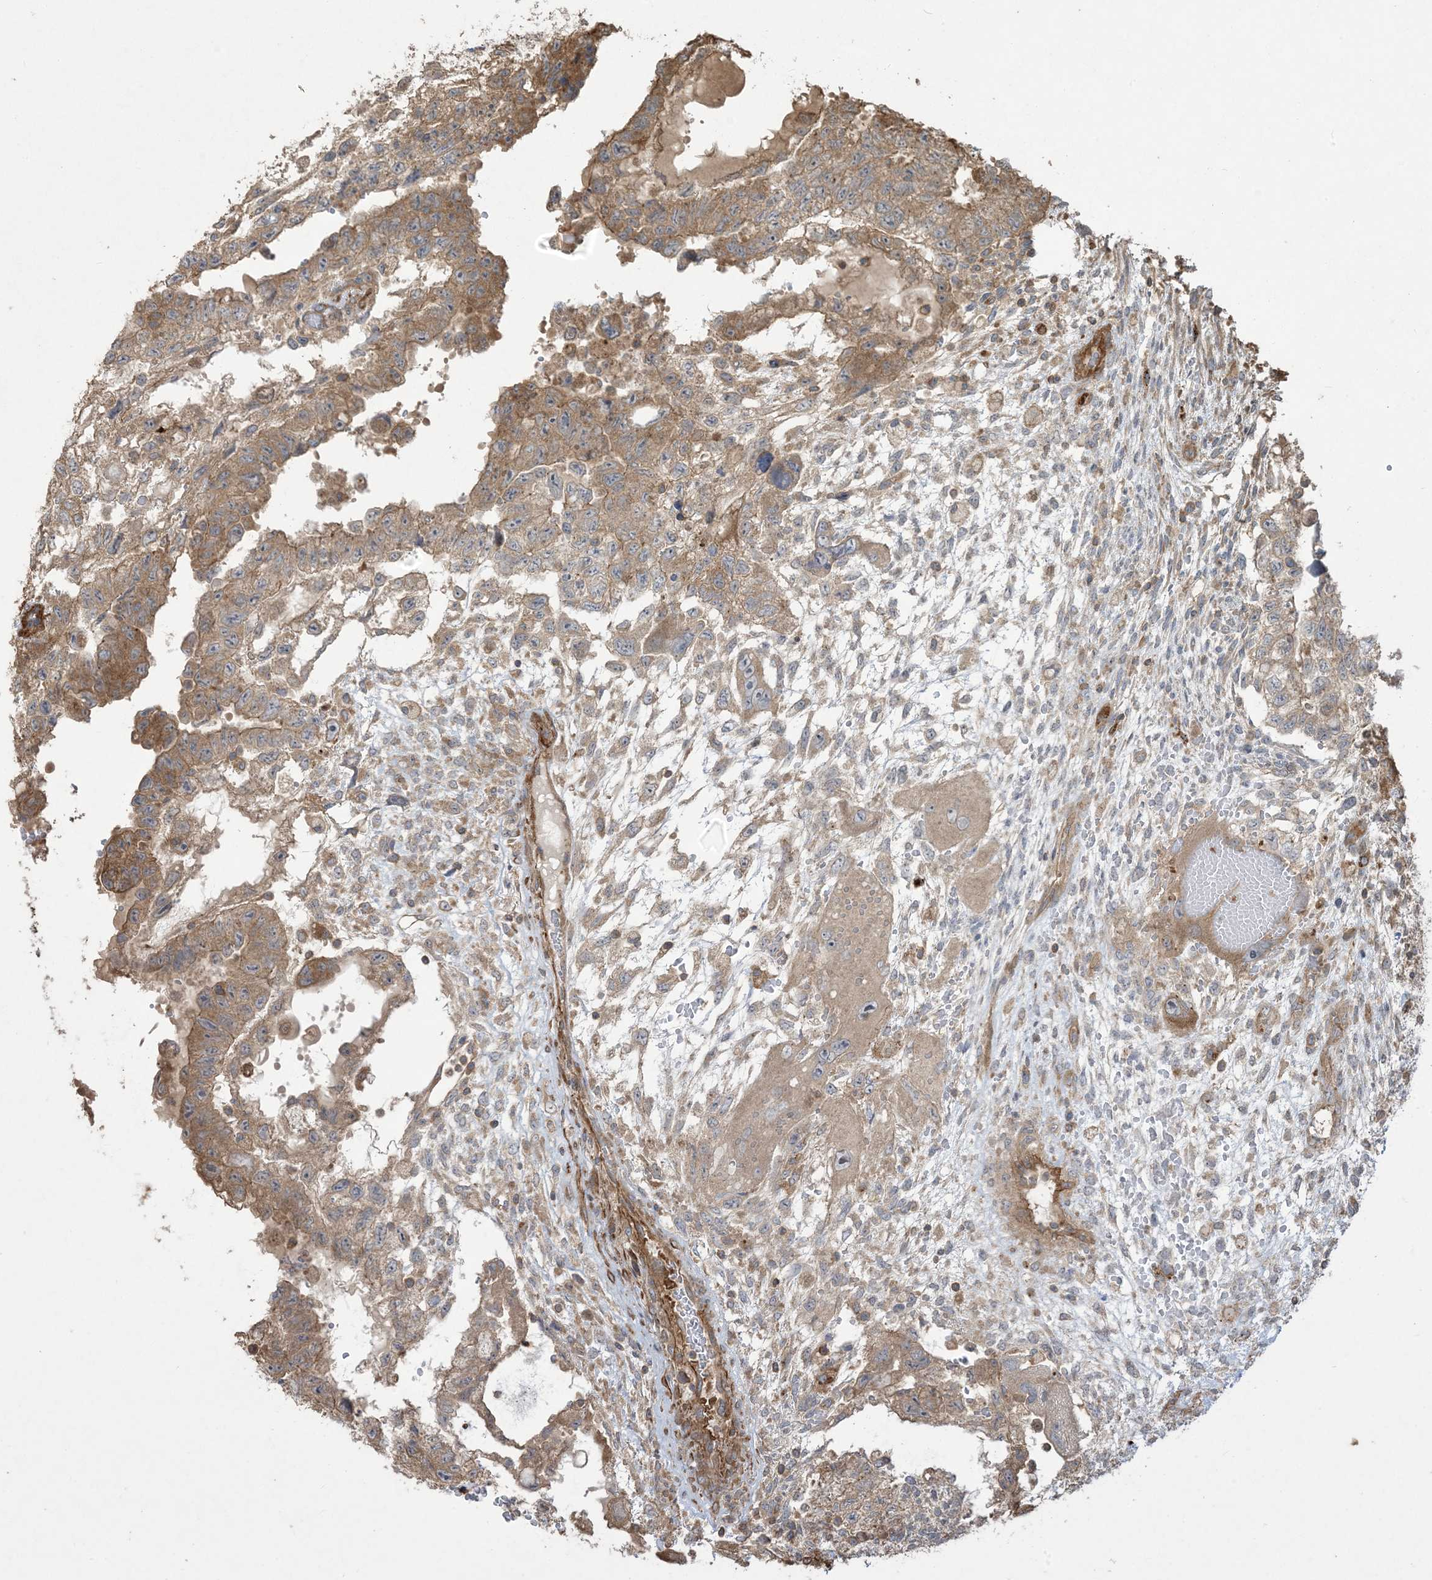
{"staining": {"intensity": "moderate", "quantity": ">75%", "location": "cytoplasmic/membranous"}, "tissue": "testis cancer", "cell_type": "Tumor cells", "image_type": "cancer", "snomed": [{"axis": "morphology", "description": "Carcinoma, Embryonal, NOS"}, {"axis": "topography", "description": "Testis"}], "caption": "Brown immunohistochemical staining in testis cancer exhibits moderate cytoplasmic/membranous staining in approximately >75% of tumor cells.", "gene": "KLHL18", "patient": {"sex": "male", "age": 36}}